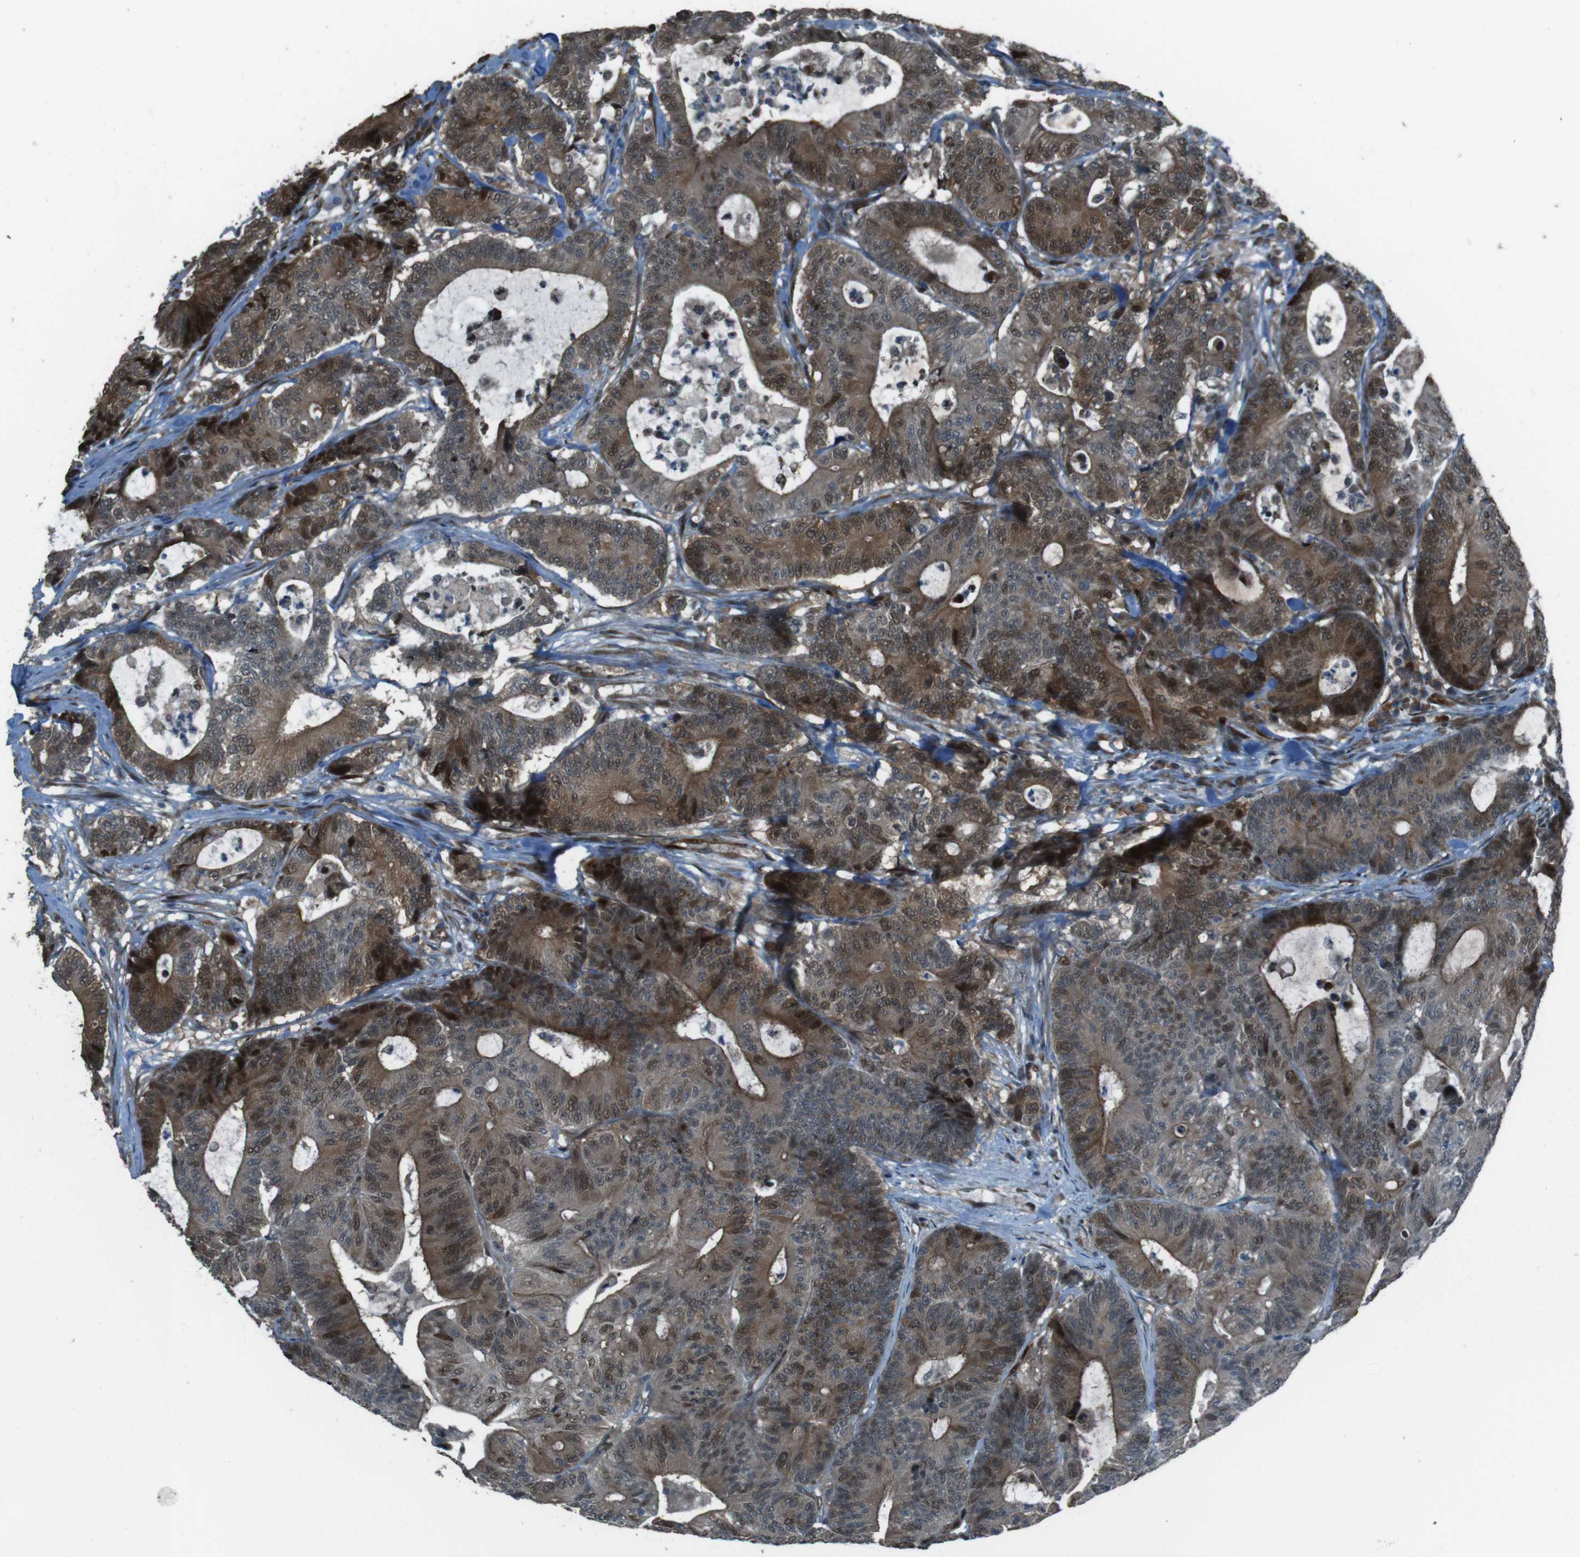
{"staining": {"intensity": "moderate", "quantity": "25%-75%", "location": "cytoplasmic/membranous,nuclear"}, "tissue": "colorectal cancer", "cell_type": "Tumor cells", "image_type": "cancer", "snomed": [{"axis": "morphology", "description": "Adenocarcinoma, NOS"}, {"axis": "topography", "description": "Colon"}], "caption": "Immunohistochemistry (DAB (3,3'-diaminobenzidine)) staining of colorectal cancer (adenocarcinoma) shows moderate cytoplasmic/membranous and nuclear protein positivity in approximately 25%-75% of tumor cells.", "gene": "ZNF330", "patient": {"sex": "female", "age": 84}}